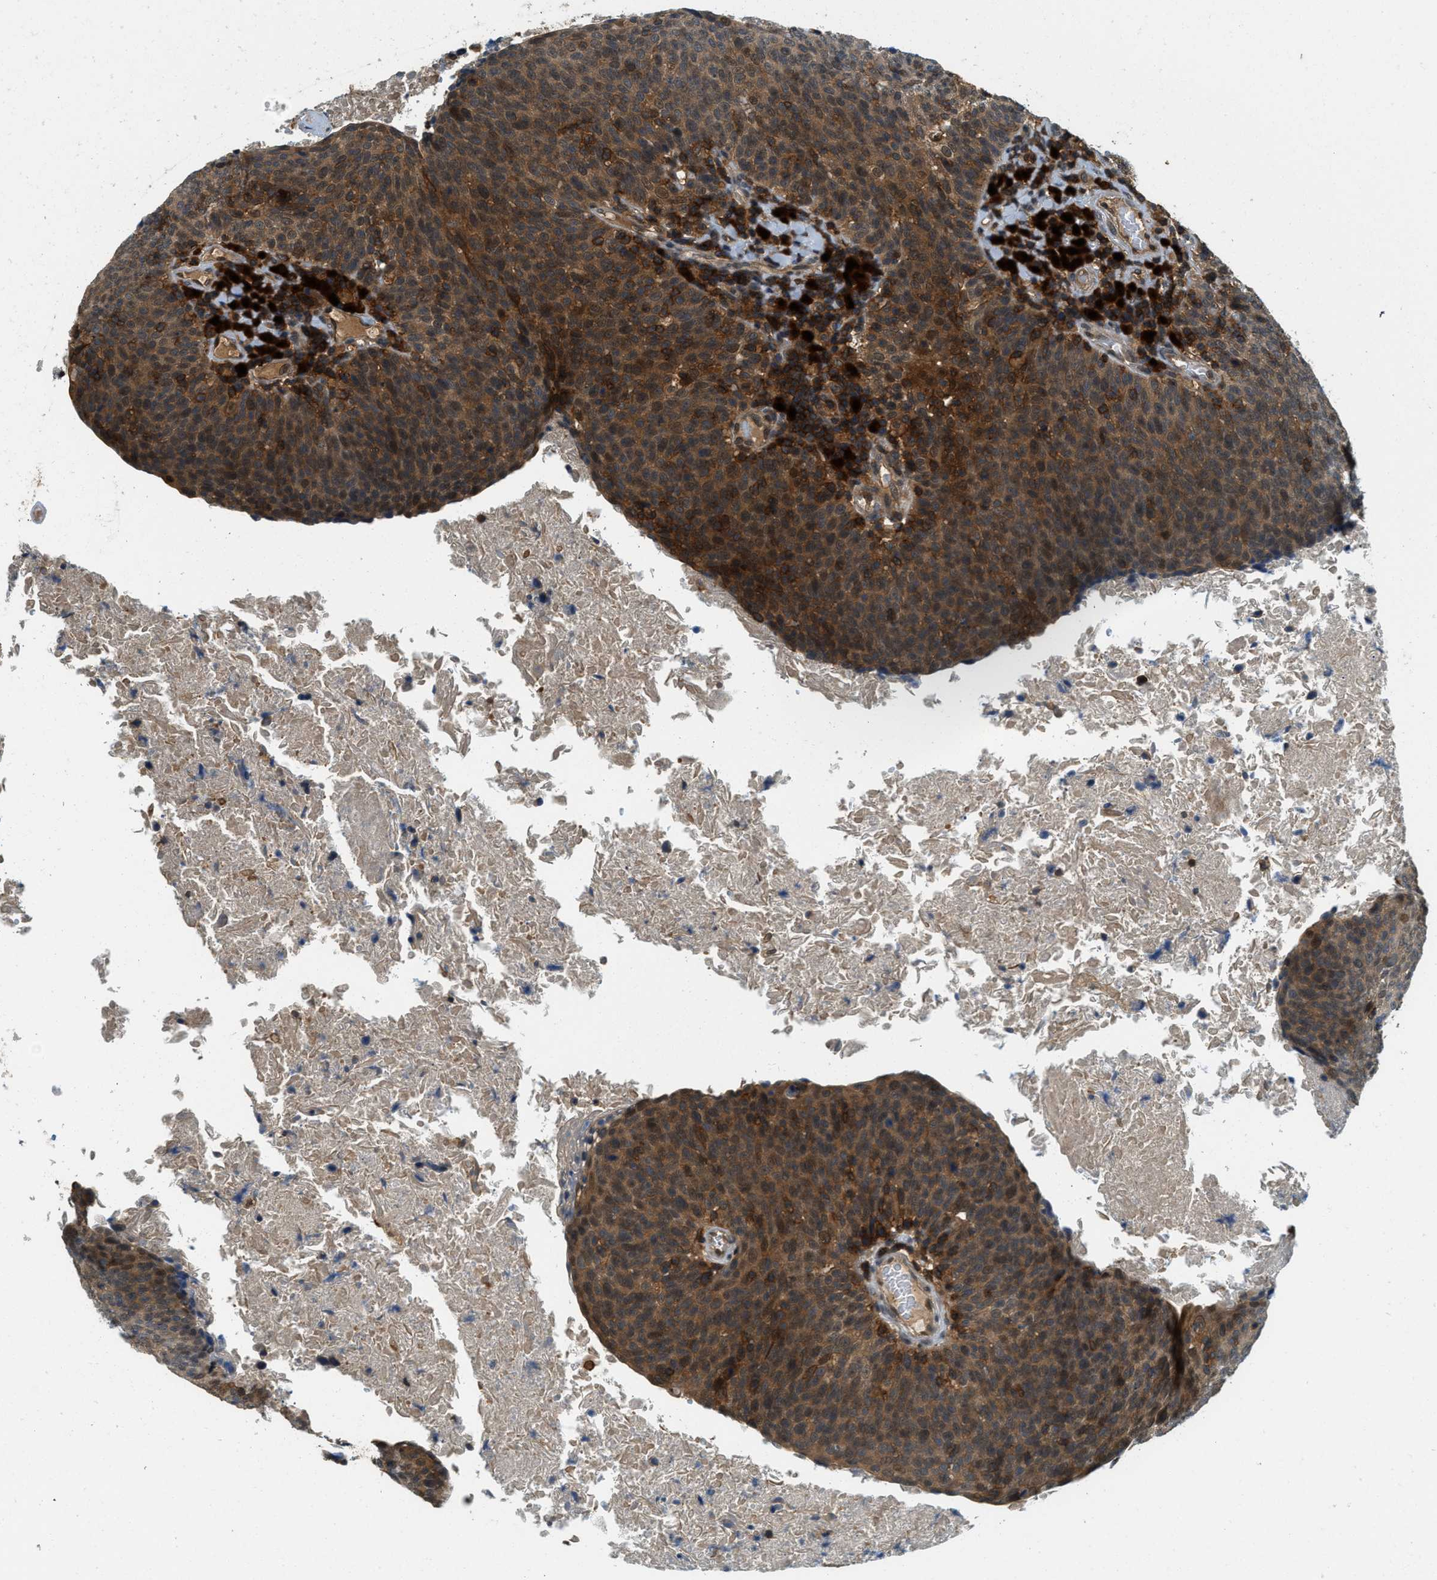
{"staining": {"intensity": "strong", "quantity": ">75%", "location": "cytoplasmic/membranous,nuclear"}, "tissue": "head and neck cancer", "cell_type": "Tumor cells", "image_type": "cancer", "snomed": [{"axis": "morphology", "description": "Squamous cell carcinoma, NOS"}, {"axis": "morphology", "description": "Squamous cell carcinoma, metastatic, NOS"}, {"axis": "topography", "description": "Lymph node"}, {"axis": "topography", "description": "Head-Neck"}], "caption": "Protein staining demonstrates strong cytoplasmic/membranous and nuclear staining in about >75% of tumor cells in head and neck squamous cell carcinoma.", "gene": "GMPPB", "patient": {"sex": "male", "age": 62}}